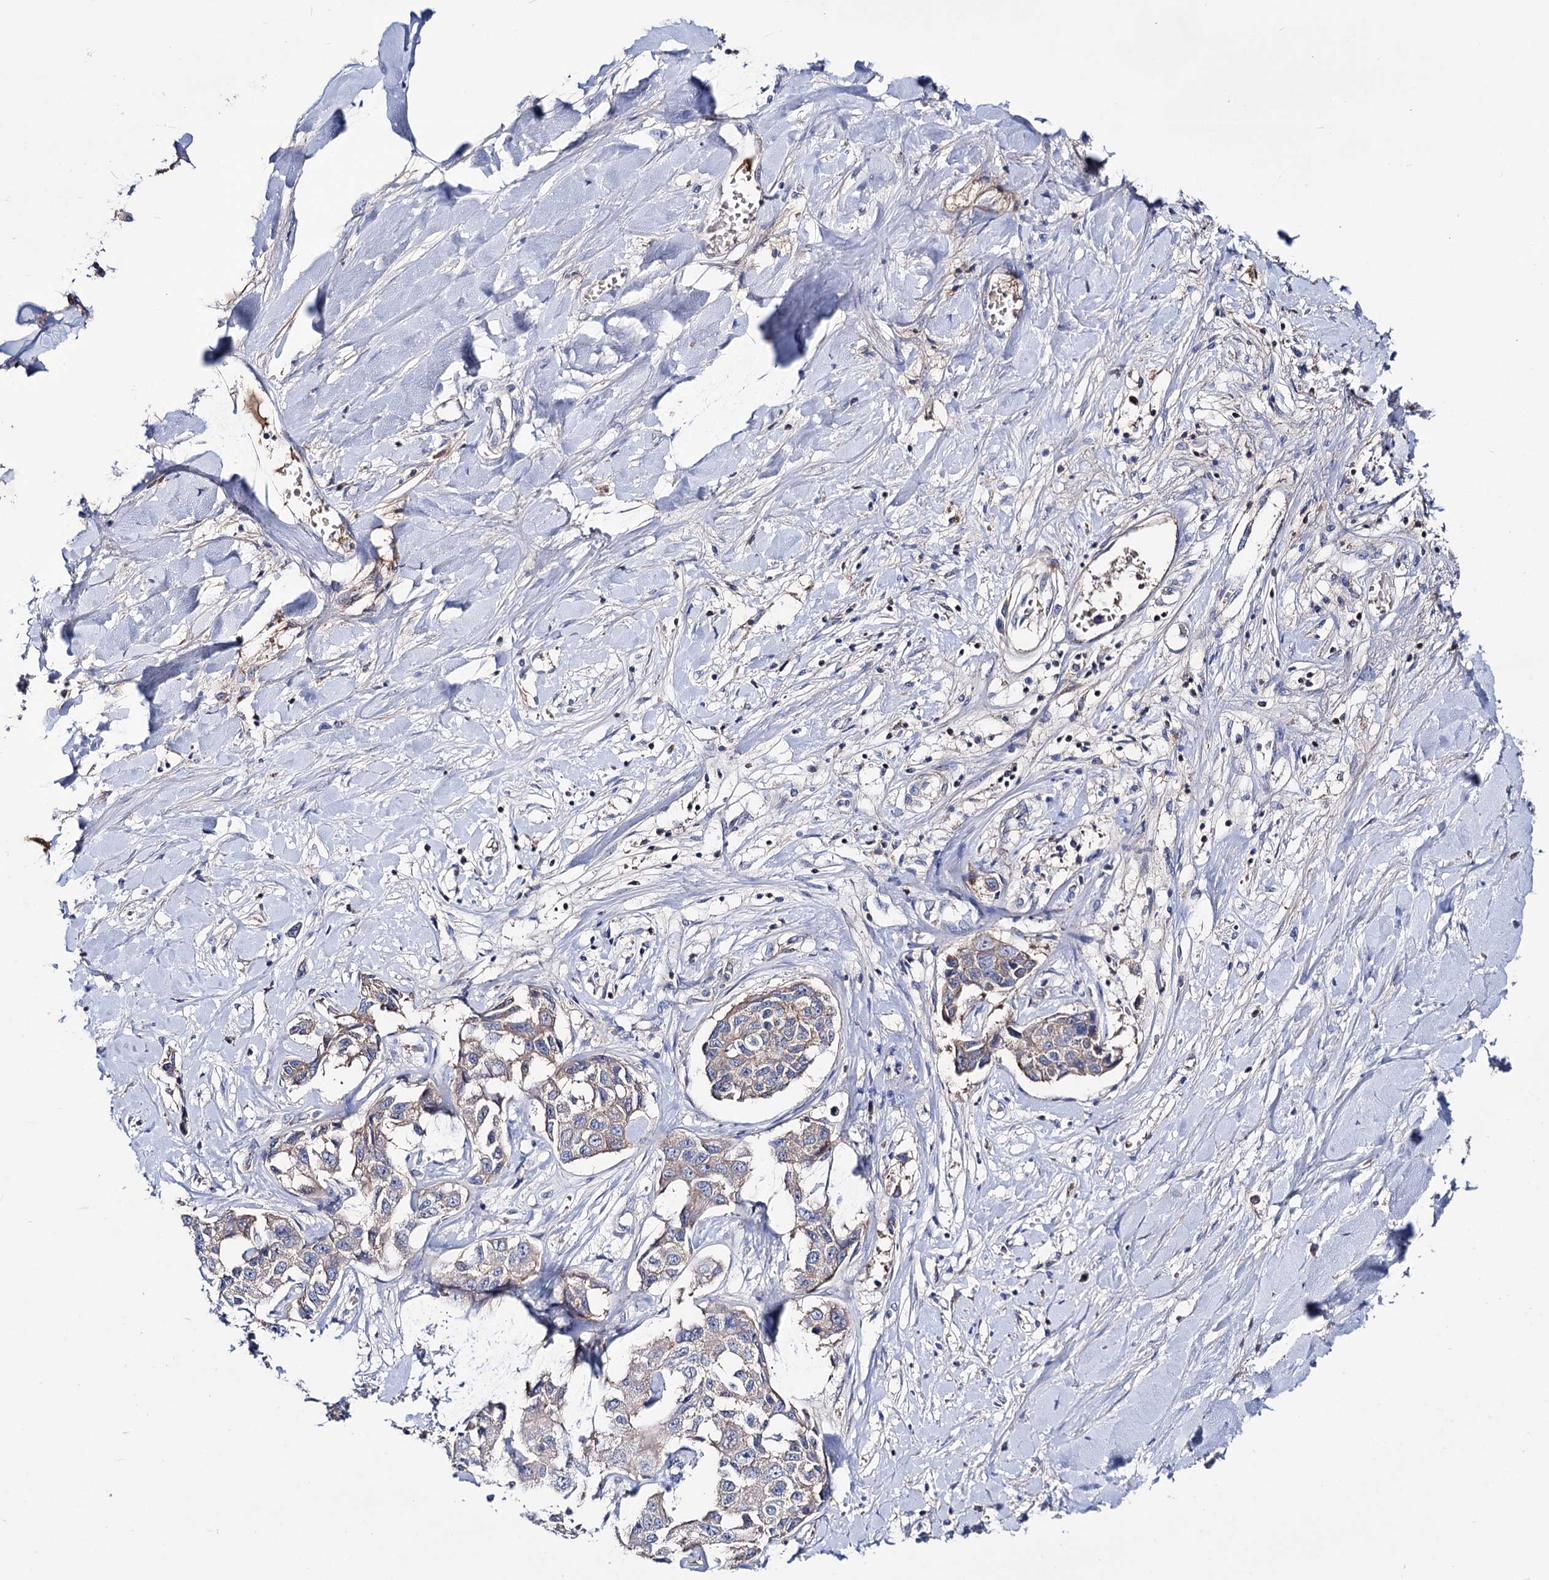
{"staining": {"intensity": "weak", "quantity": "25%-75%", "location": "cytoplasmic/membranous"}, "tissue": "liver cancer", "cell_type": "Tumor cells", "image_type": "cancer", "snomed": [{"axis": "morphology", "description": "Cholangiocarcinoma"}, {"axis": "topography", "description": "Liver"}], "caption": "Weak cytoplasmic/membranous positivity is identified in approximately 25%-75% of tumor cells in liver cancer (cholangiocarcinoma).", "gene": "PPP1R32", "patient": {"sex": "male", "age": 59}}